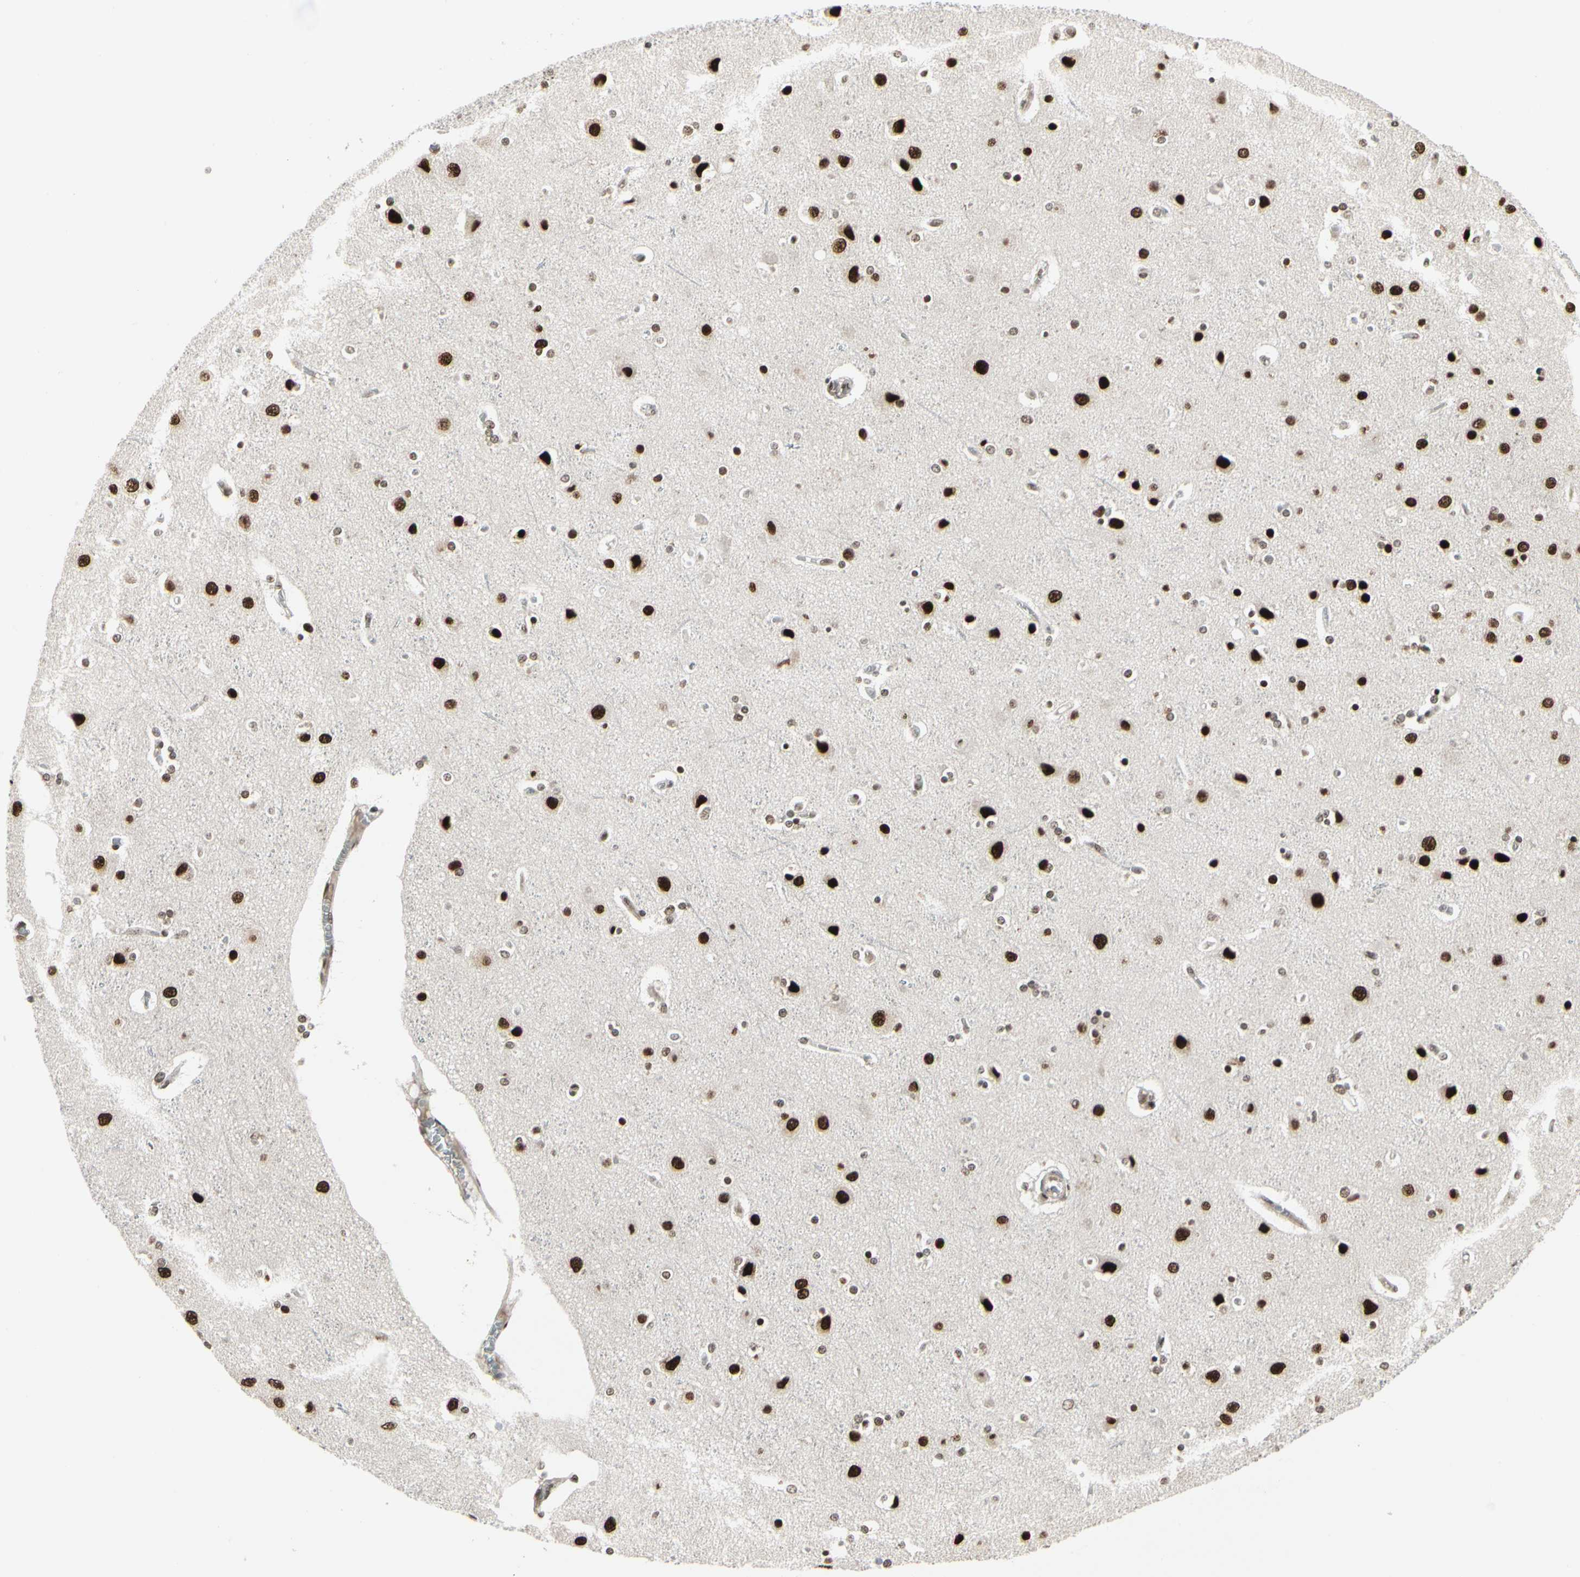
{"staining": {"intensity": "strong", "quantity": ">75%", "location": "nuclear"}, "tissue": "cerebral cortex", "cell_type": "Endothelial cells", "image_type": "normal", "snomed": [{"axis": "morphology", "description": "Normal tissue, NOS"}, {"axis": "topography", "description": "Cerebral cortex"}], "caption": "IHC histopathology image of normal cerebral cortex: human cerebral cortex stained using immunohistochemistry (IHC) demonstrates high levels of strong protein expression localized specifically in the nuclear of endothelial cells, appearing as a nuclear brown color.", "gene": "HMG20A", "patient": {"sex": "female", "age": 54}}